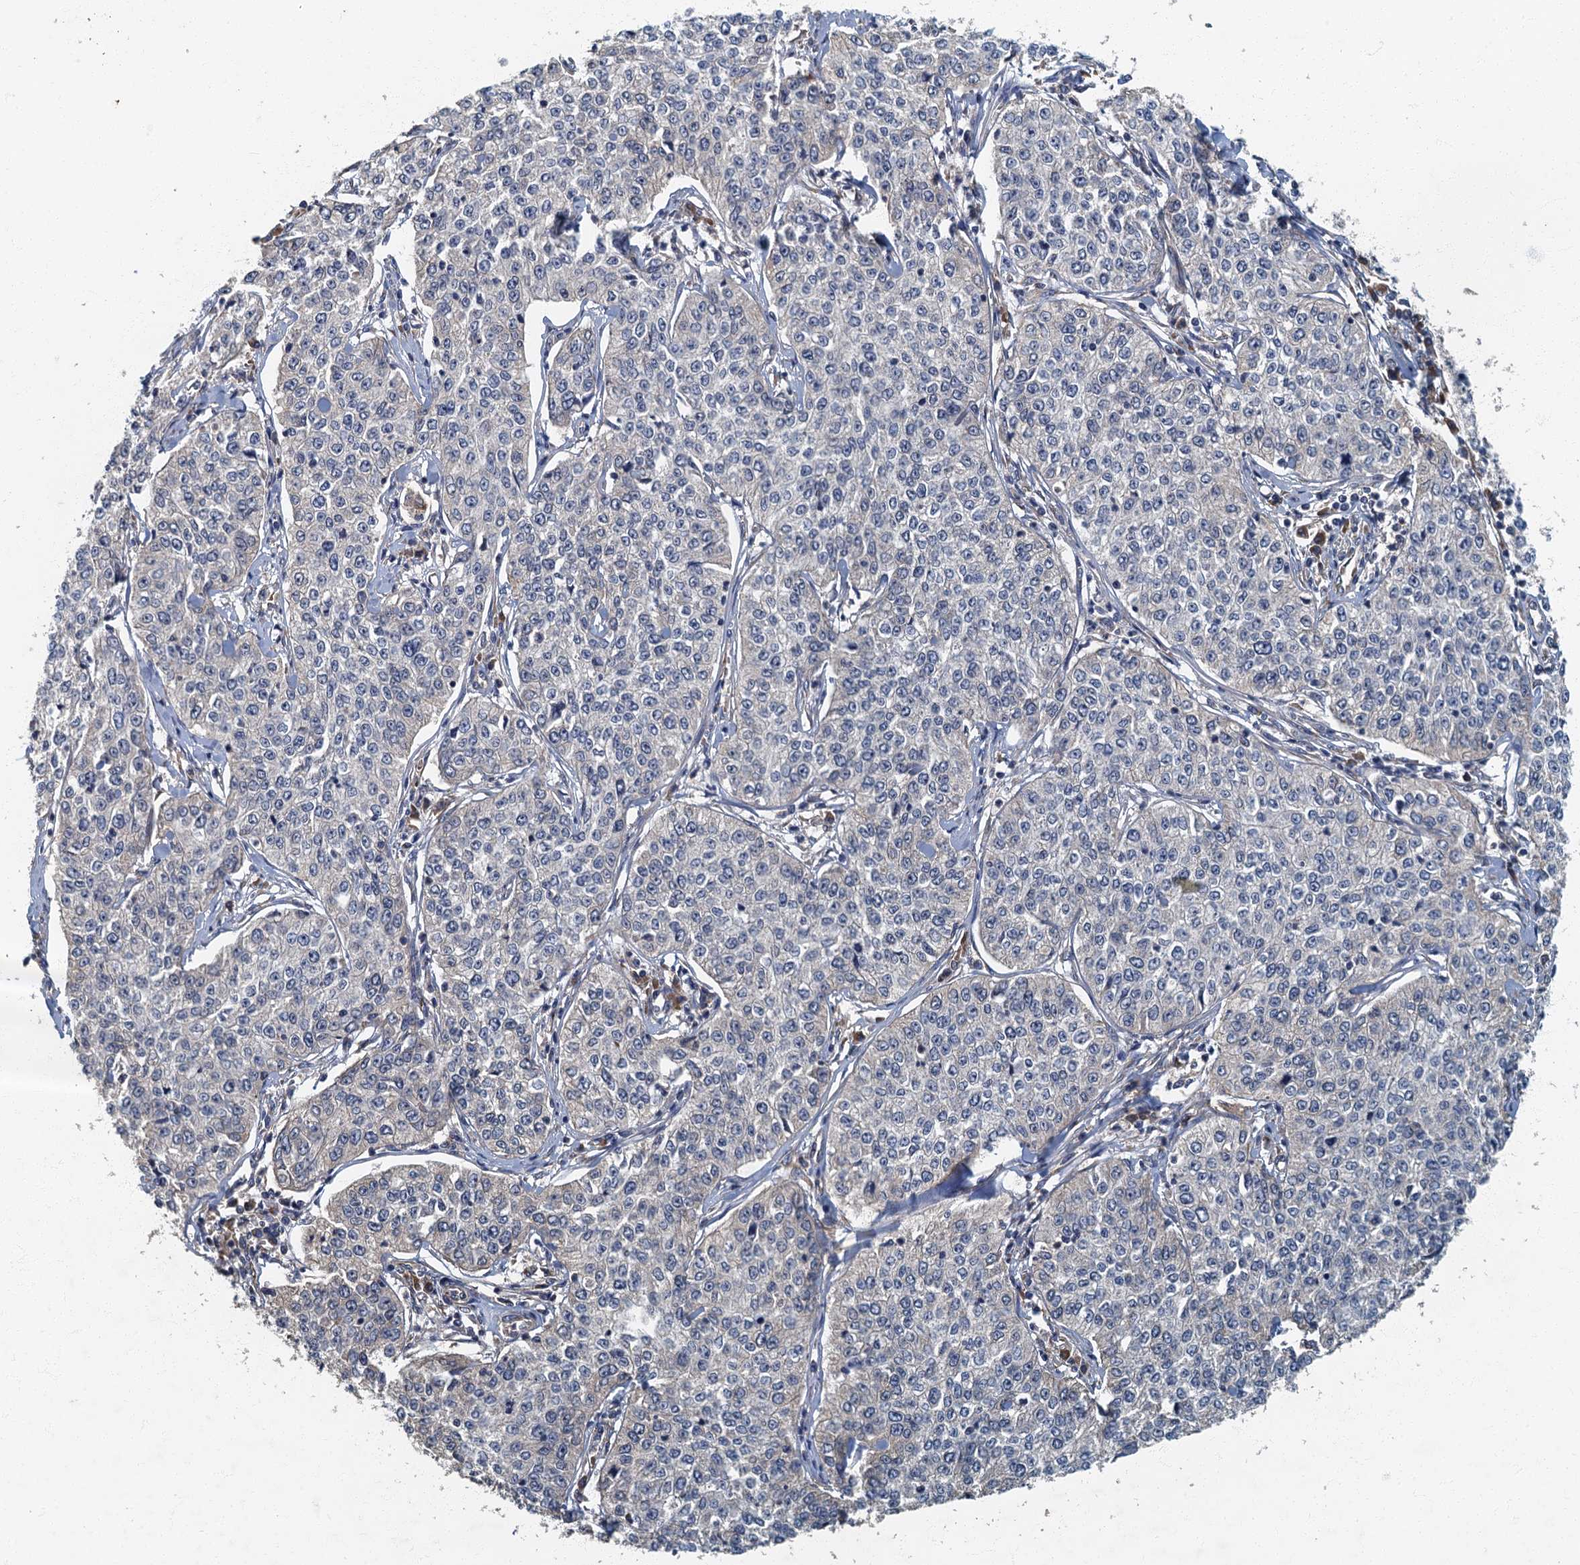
{"staining": {"intensity": "negative", "quantity": "none", "location": "none"}, "tissue": "cervical cancer", "cell_type": "Tumor cells", "image_type": "cancer", "snomed": [{"axis": "morphology", "description": "Squamous cell carcinoma, NOS"}, {"axis": "topography", "description": "Cervix"}], "caption": "Immunohistochemical staining of cervical squamous cell carcinoma demonstrates no significant positivity in tumor cells.", "gene": "DDX49", "patient": {"sex": "female", "age": 35}}